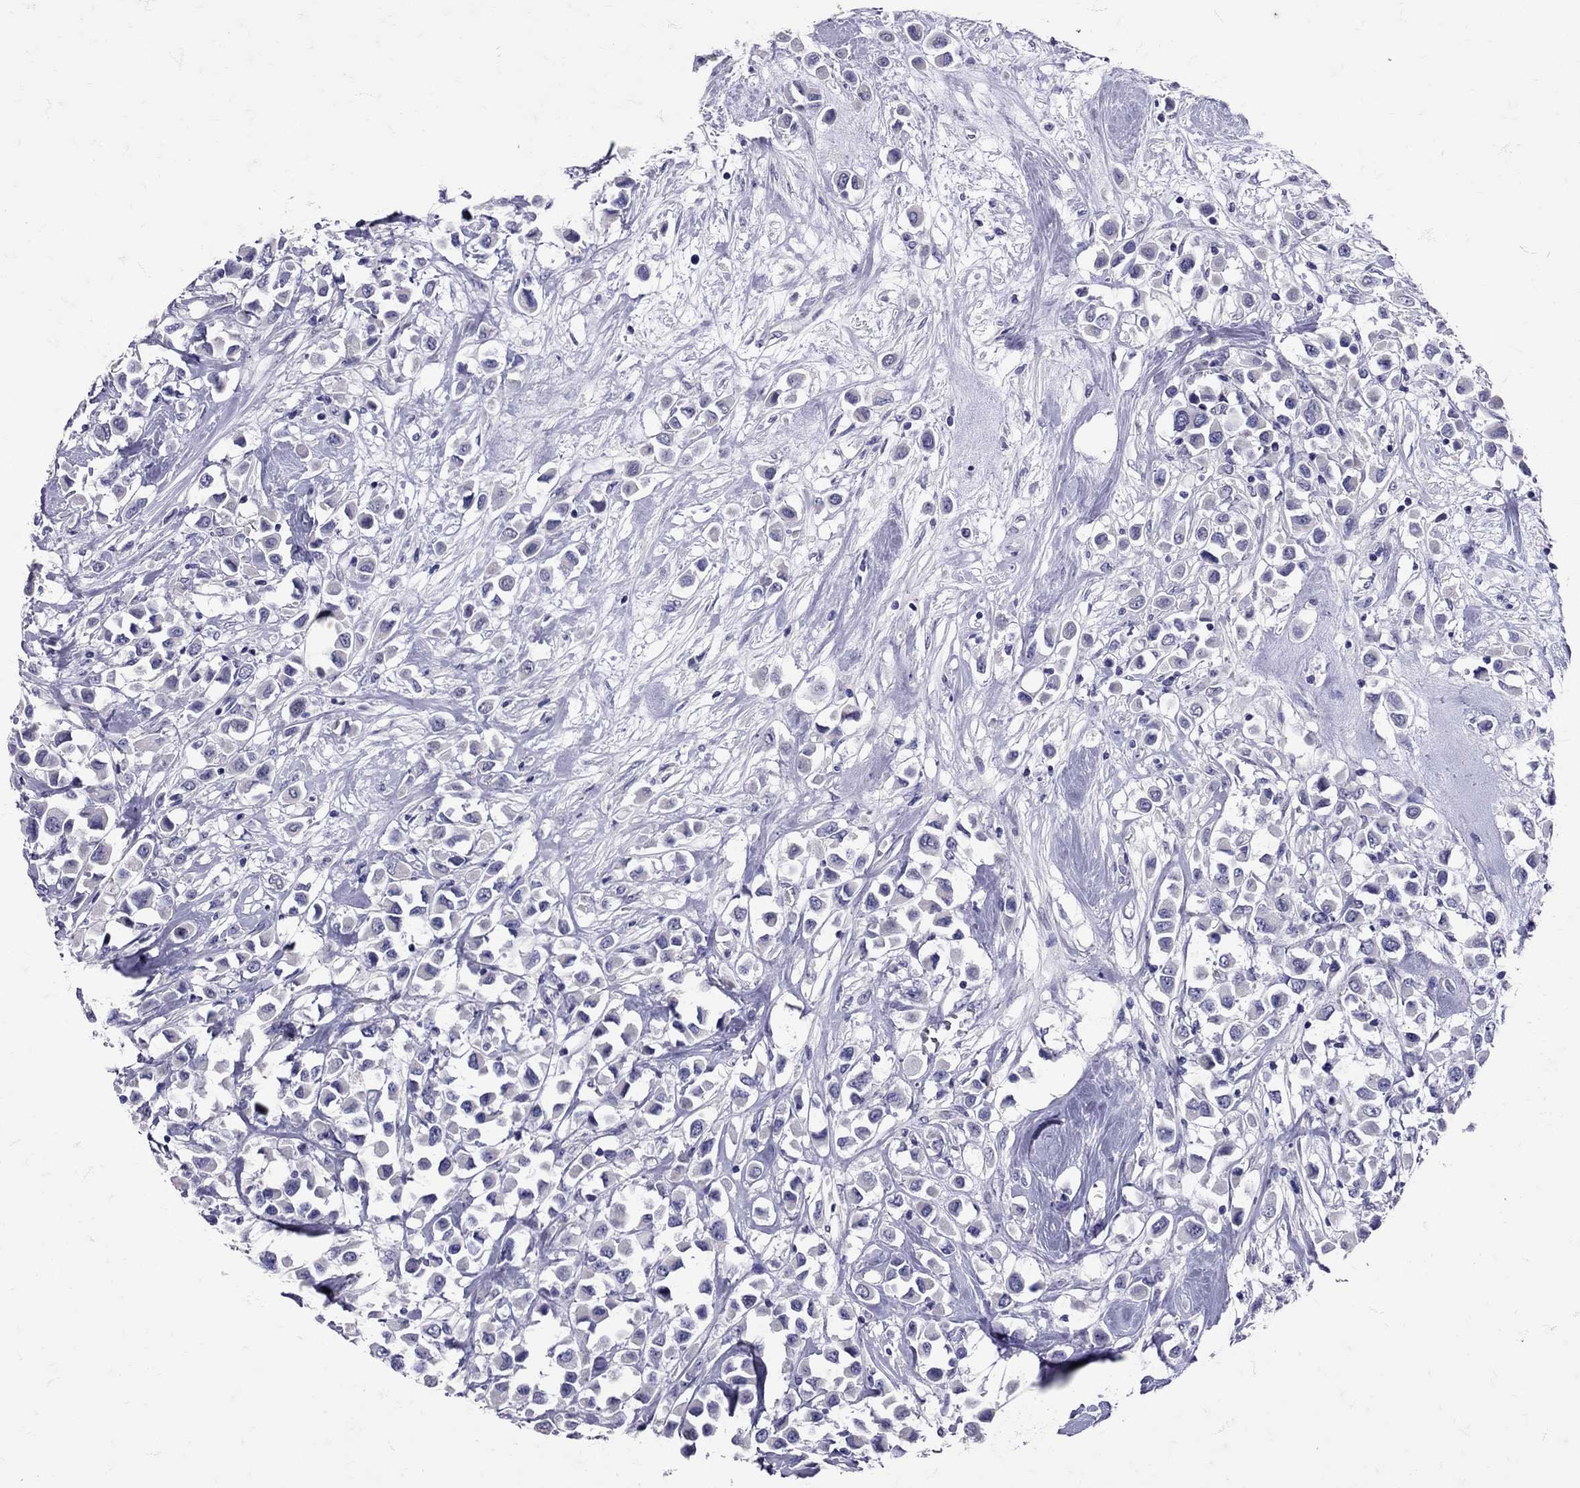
{"staining": {"intensity": "negative", "quantity": "none", "location": "none"}, "tissue": "breast cancer", "cell_type": "Tumor cells", "image_type": "cancer", "snomed": [{"axis": "morphology", "description": "Duct carcinoma"}, {"axis": "topography", "description": "Breast"}], "caption": "An immunohistochemistry (IHC) photomicrograph of breast cancer is shown. There is no staining in tumor cells of breast cancer.", "gene": "SST", "patient": {"sex": "female", "age": 61}}